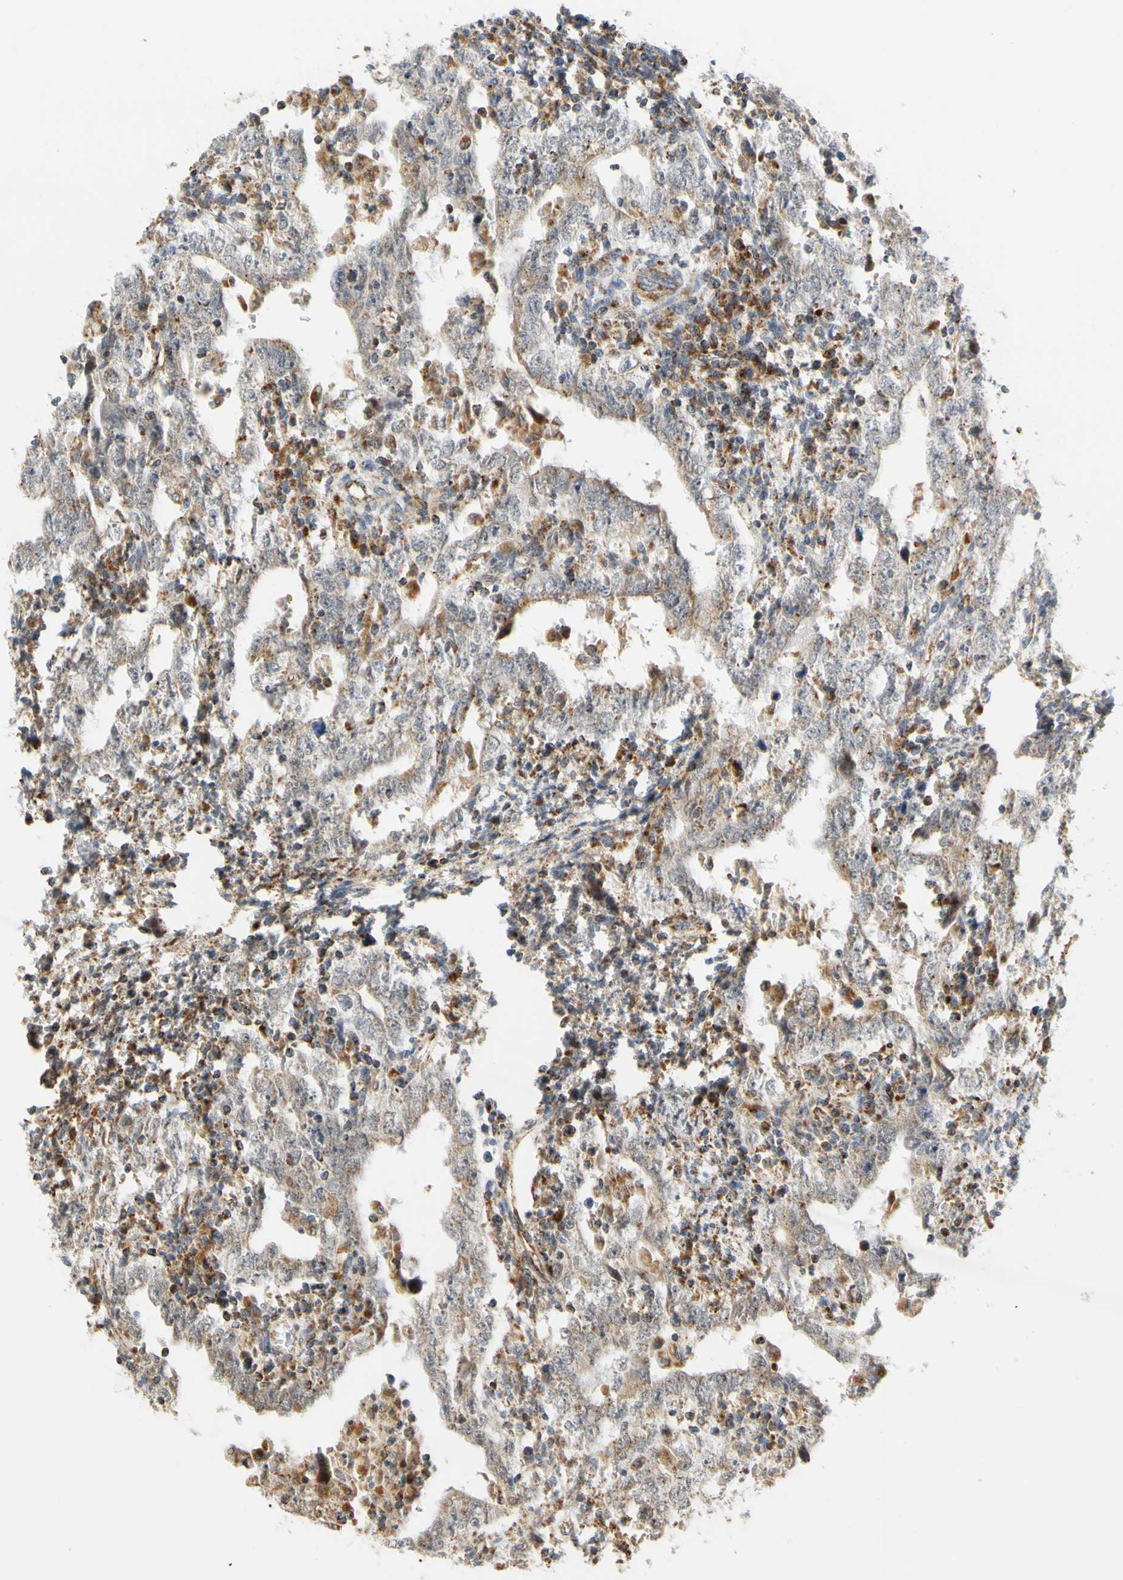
{"staining": {"intensity": "weak", "quantity": "25%-75%", "location": "cytoplasmic/membranous"}, "tissue": "testis cancer", "cell_type": "Tumor cells", "image_type": "cancer", "snomed": [{"axis": "morphology", "description": "Carcinoma, Embryonal, NOS"}, {"axis": "topography", "description": "Testis"}], "caption": "Protein expression analysis of testis embryonal carcinoma exhibits weak cytoplasmic/membranous expression in approximately 25%-75% of tumor cells. Immunohistochemistry (ihc) stains the protein in brown and the nuclei are stained blue.", "gene": "SFXN3", "patient": {"sex": "male", "age": 26}}